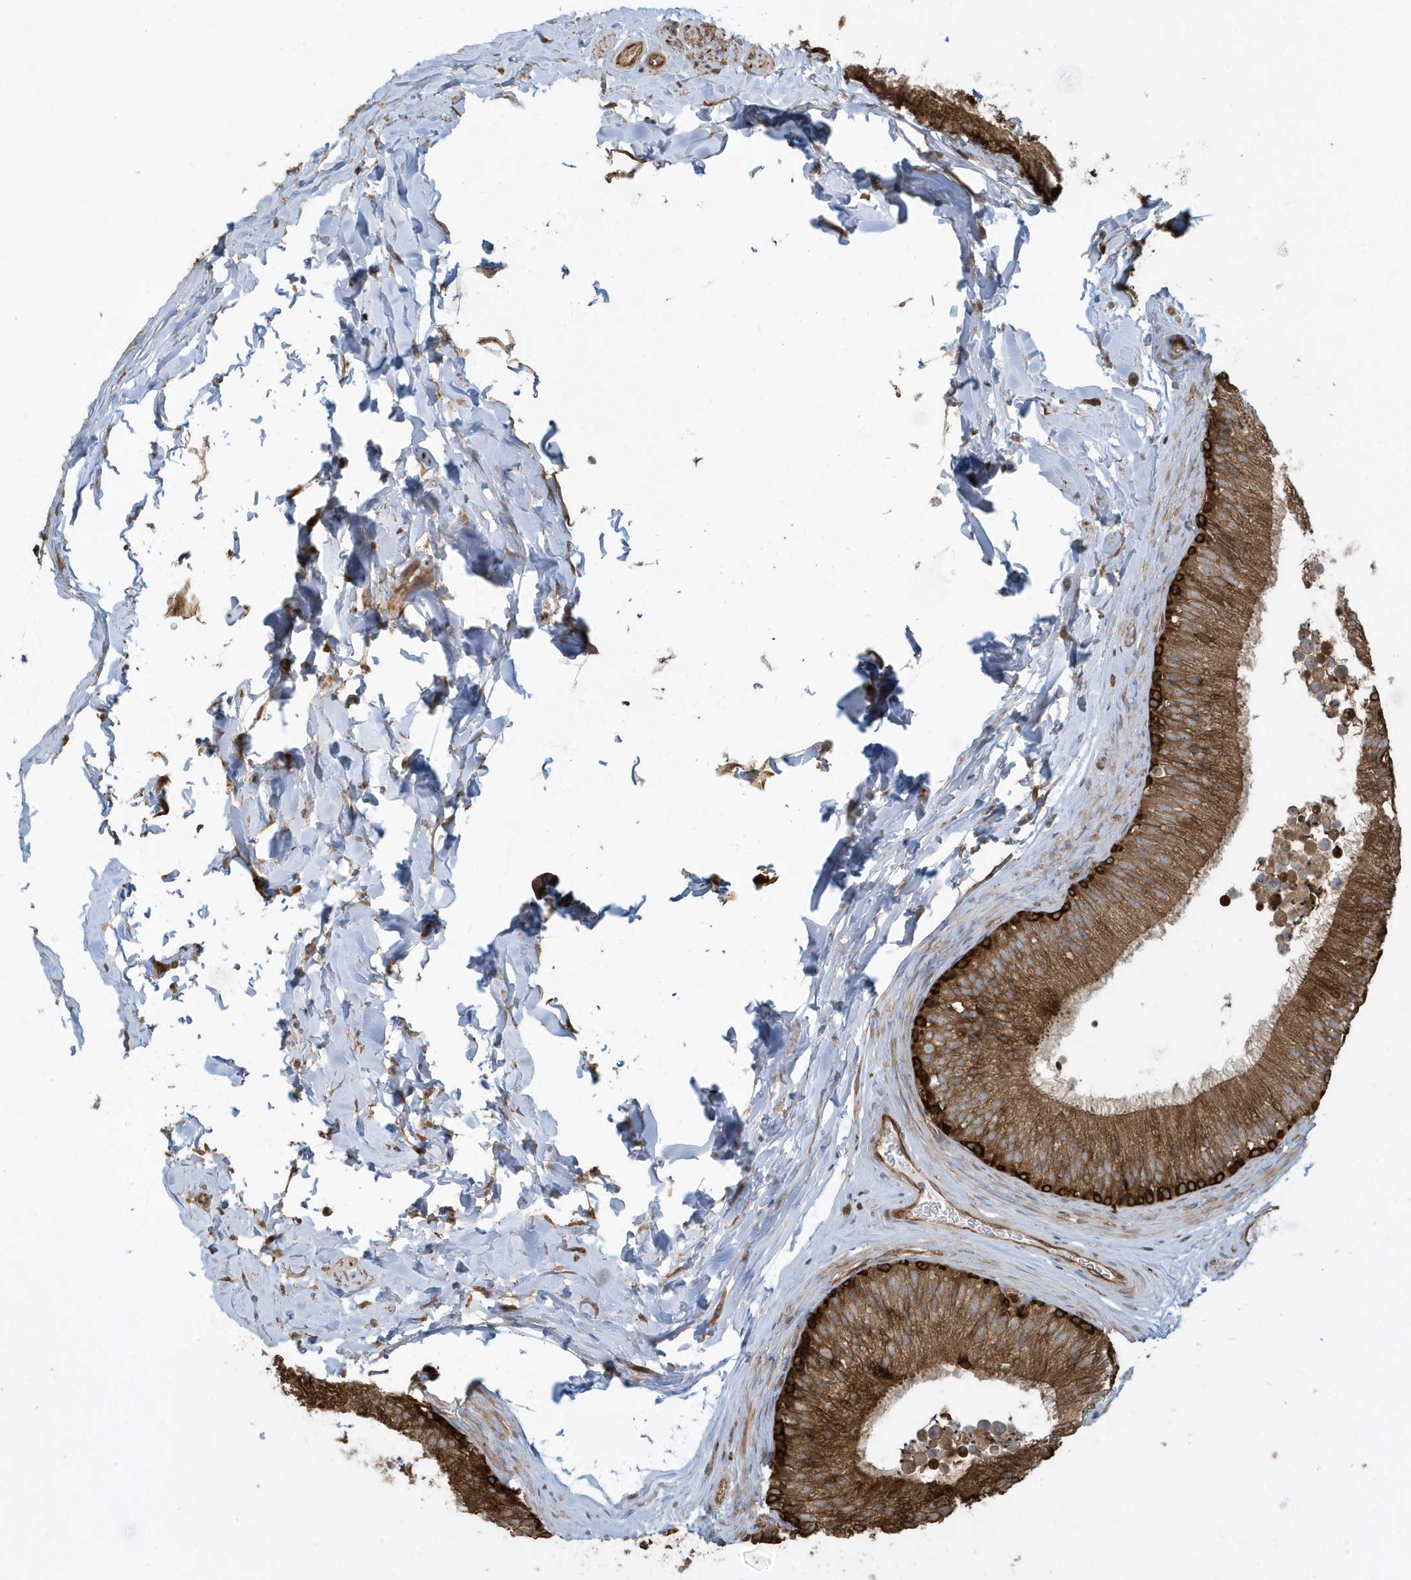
{"staining": {"intensity": "strong", "quantity": ">75%", "location": "cytoplasmic/membranous"}, "tissue": "epididymis", "cell_type": "Glandular cells", "image_type": "normal", "snomed": [{"axis": "morphology", "description": "Normal tissue, NOS"}, {"axis": "topography", "description": "Epididymis"}], "caption": "This micrograph demonstrates immunohistochemistry staining of unremarkable human epididymis, with high strong cytoplasmic/membranous staining in about >75% of glandular cells.", "gene": "CLCN6", "patient": {"sex": "male", "age": 29}}